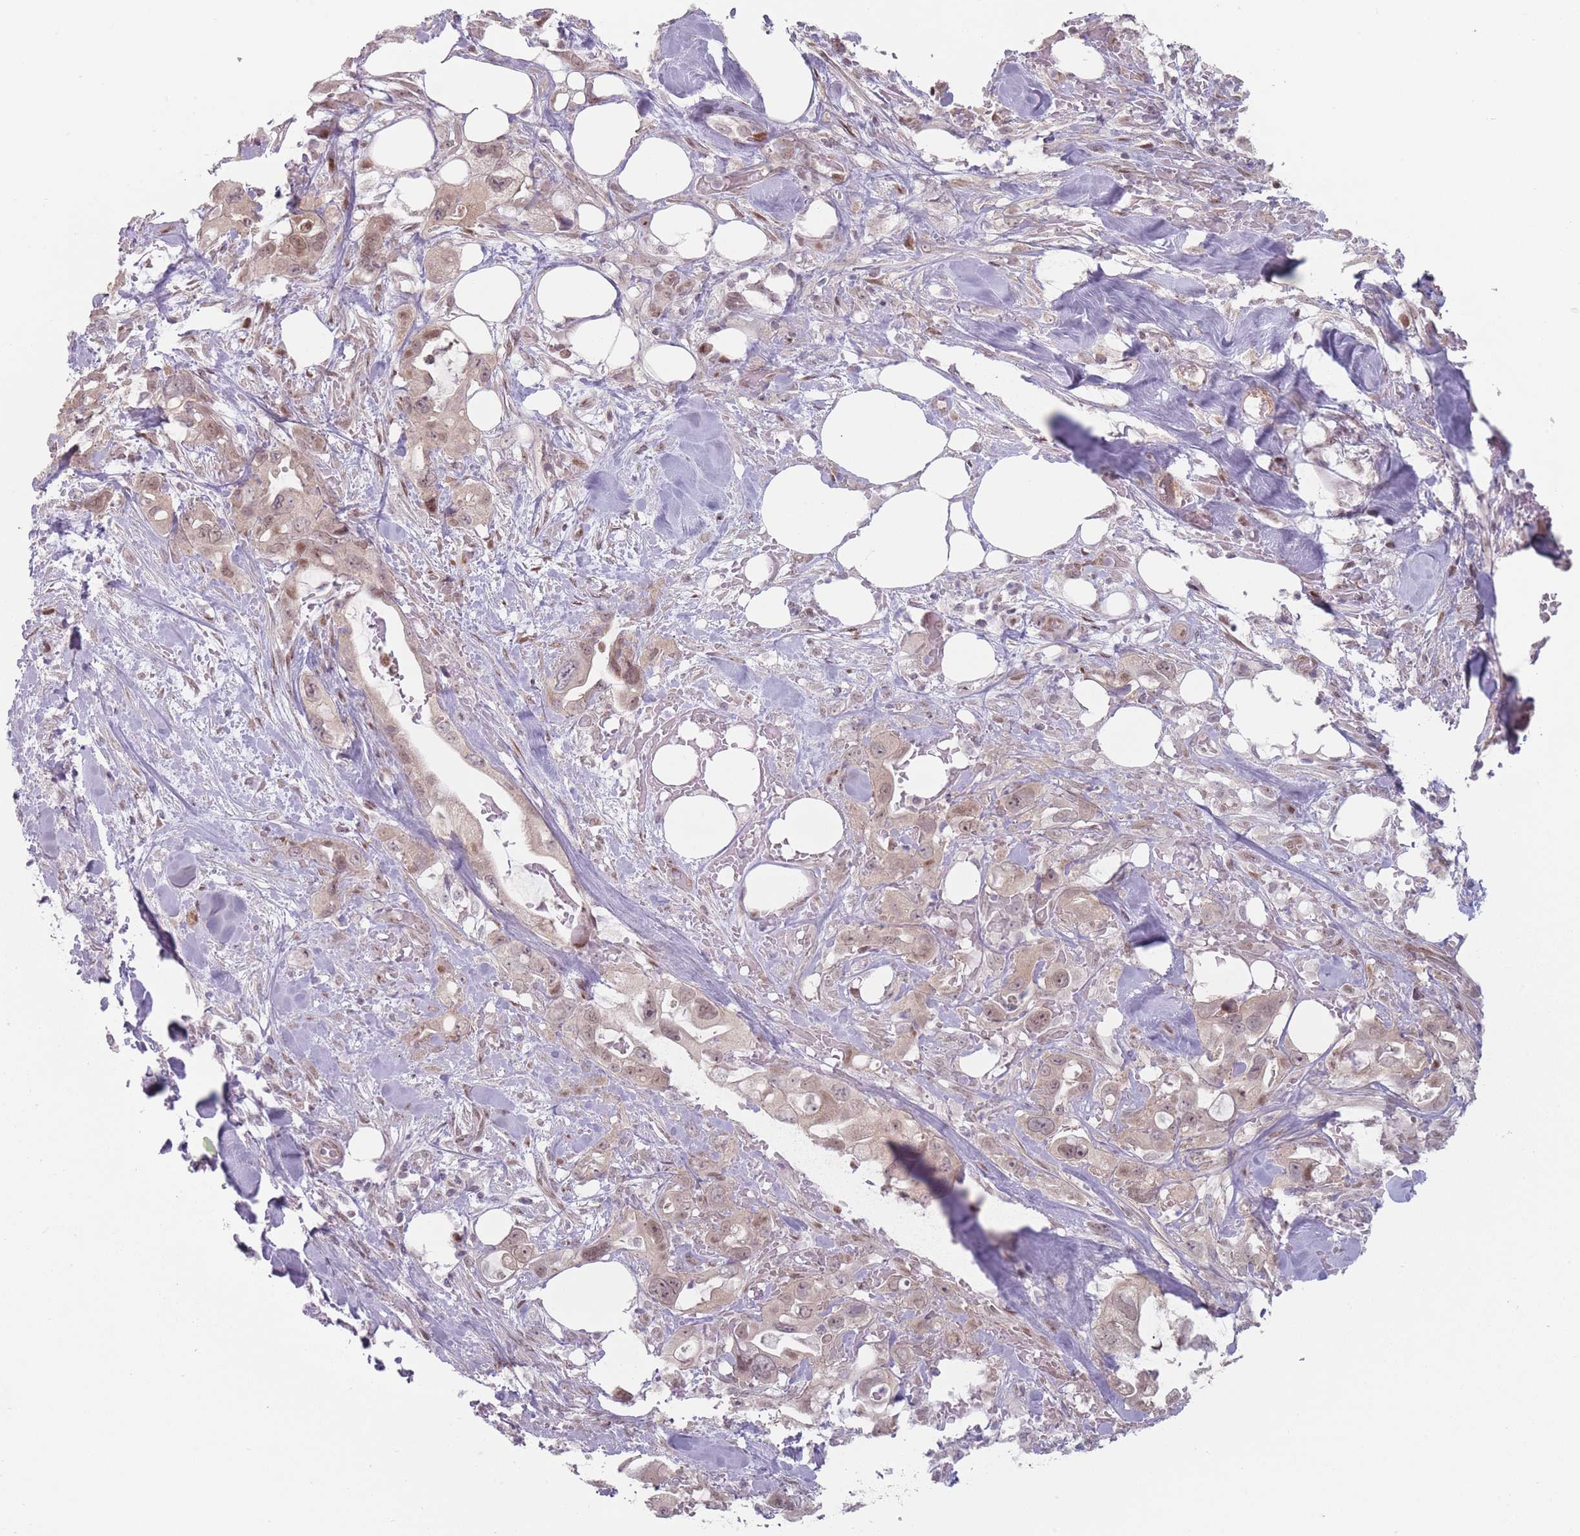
{"staining": {"intensity": "weak", "quantity": "25%-75%", "location": "cytoplasmic/membranous,nuclear"}, "tissue": "pancreatic cancer", "cell_type": "Tumor cells", "image_type": "cancer", "snomed": [{"axis": "morphology", "description": "Adenocarcinoma, NOS"}, {"axis": "topography", "description": "Pancreas"}], "caption": "Human pancreatic cancer stained with a protein marker displays weak staining in tumor cells.", "gene": "SH3BGRL2", "patient": {"sex": "female", "age": 61}}